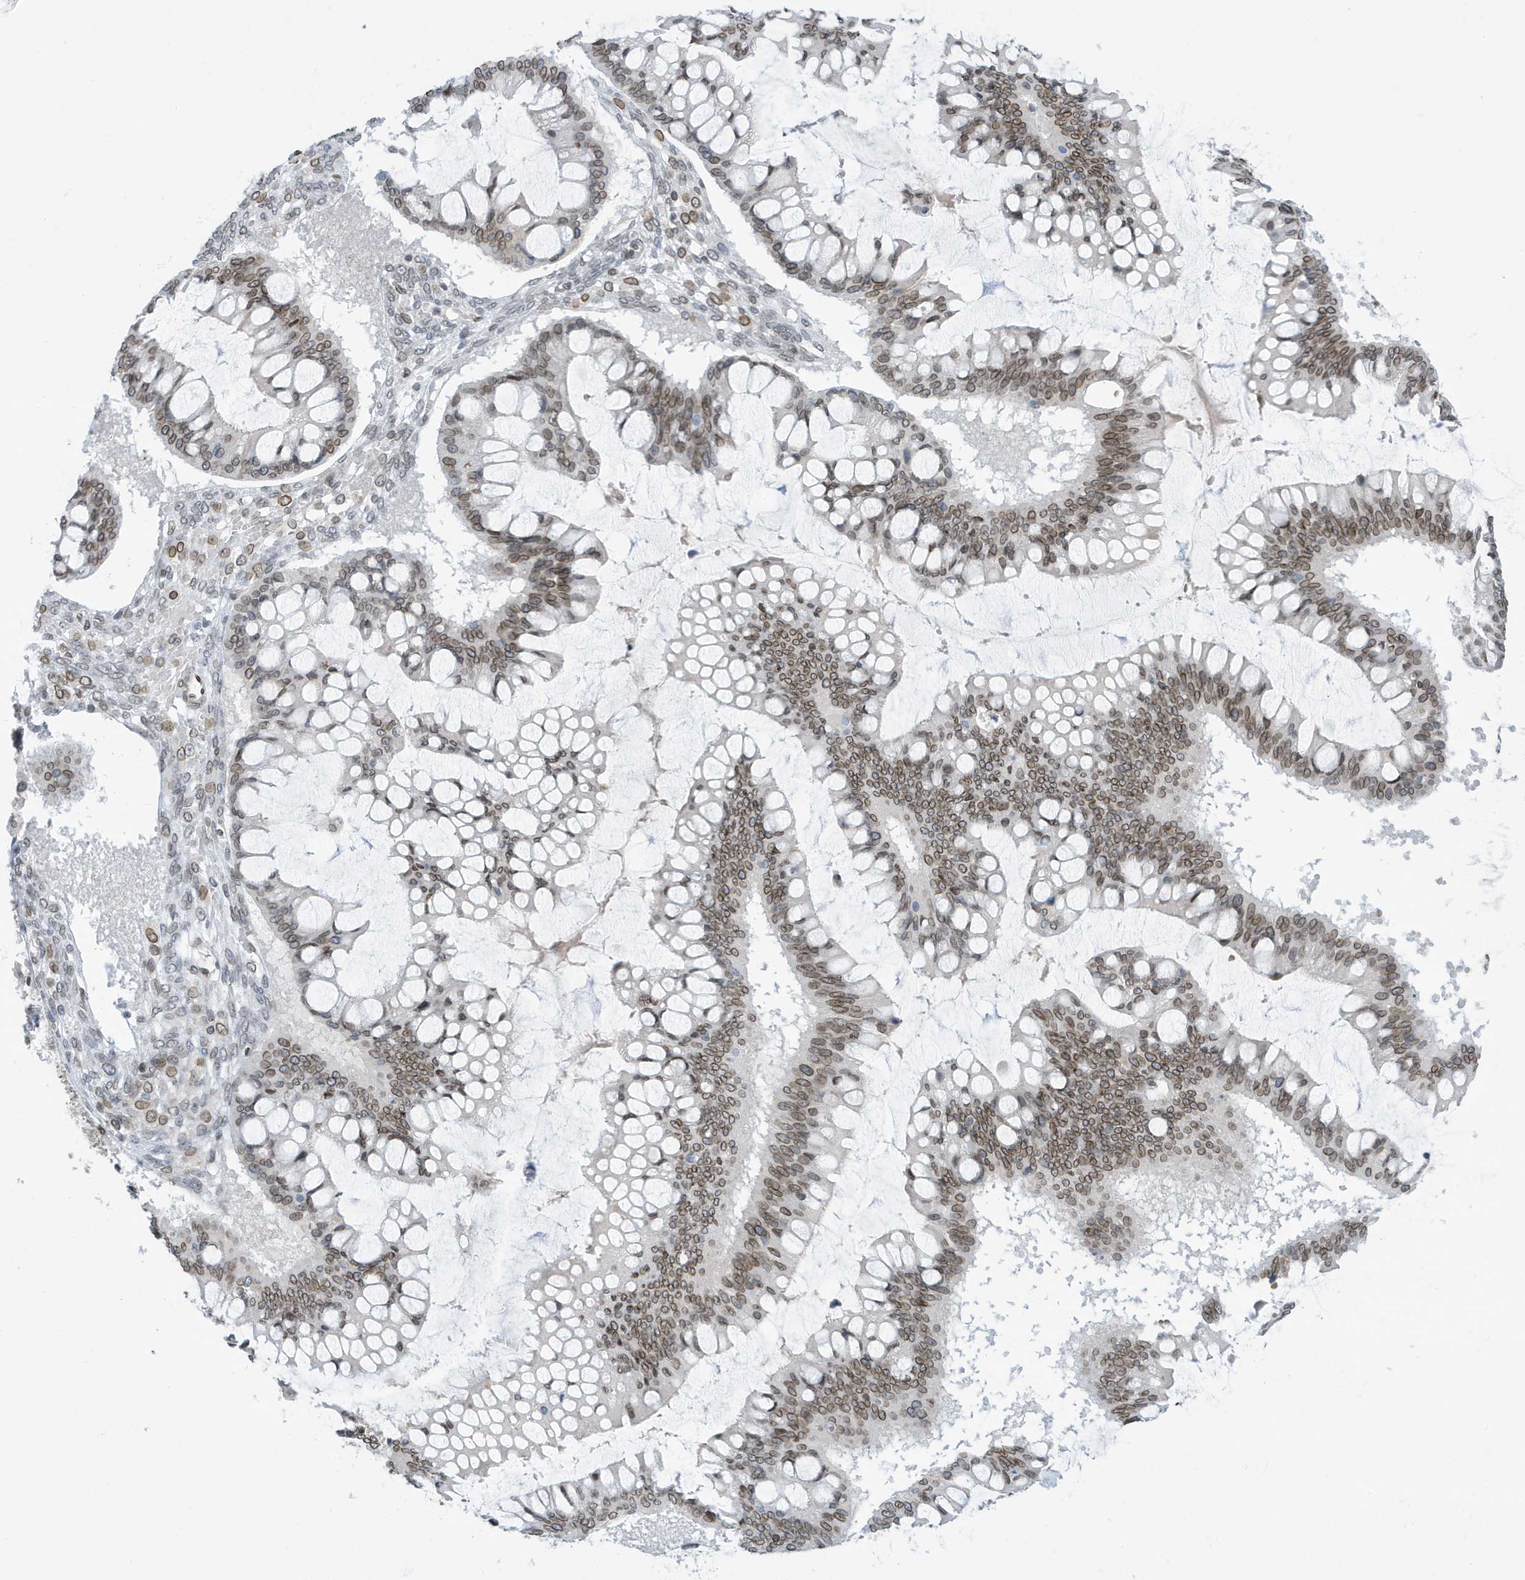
{"staining": {"intensity": "moderate", "quantity": ">75%", "location": "cytoplasmic/membranous,nuclear"}, "tissue": "ovarian cancer", "cell_type": "Tumor cells", "image_type": "cancer", "snomed": [{"axis": "morphology", "description": "Cystadenocarcinoma, mucinous, NOS"}, {"axis": "topography", "description": "Ovary"}], "caption": "The immunohistochemical stain highlights moderate cytoplasmic/membranous and nuclear staining in tumor cells of ovarian cancer (mucinous cystadenocarcinoma) tissue.", "gene": "PCYT1A", "patient": {"sex": "female", "age": 73}}